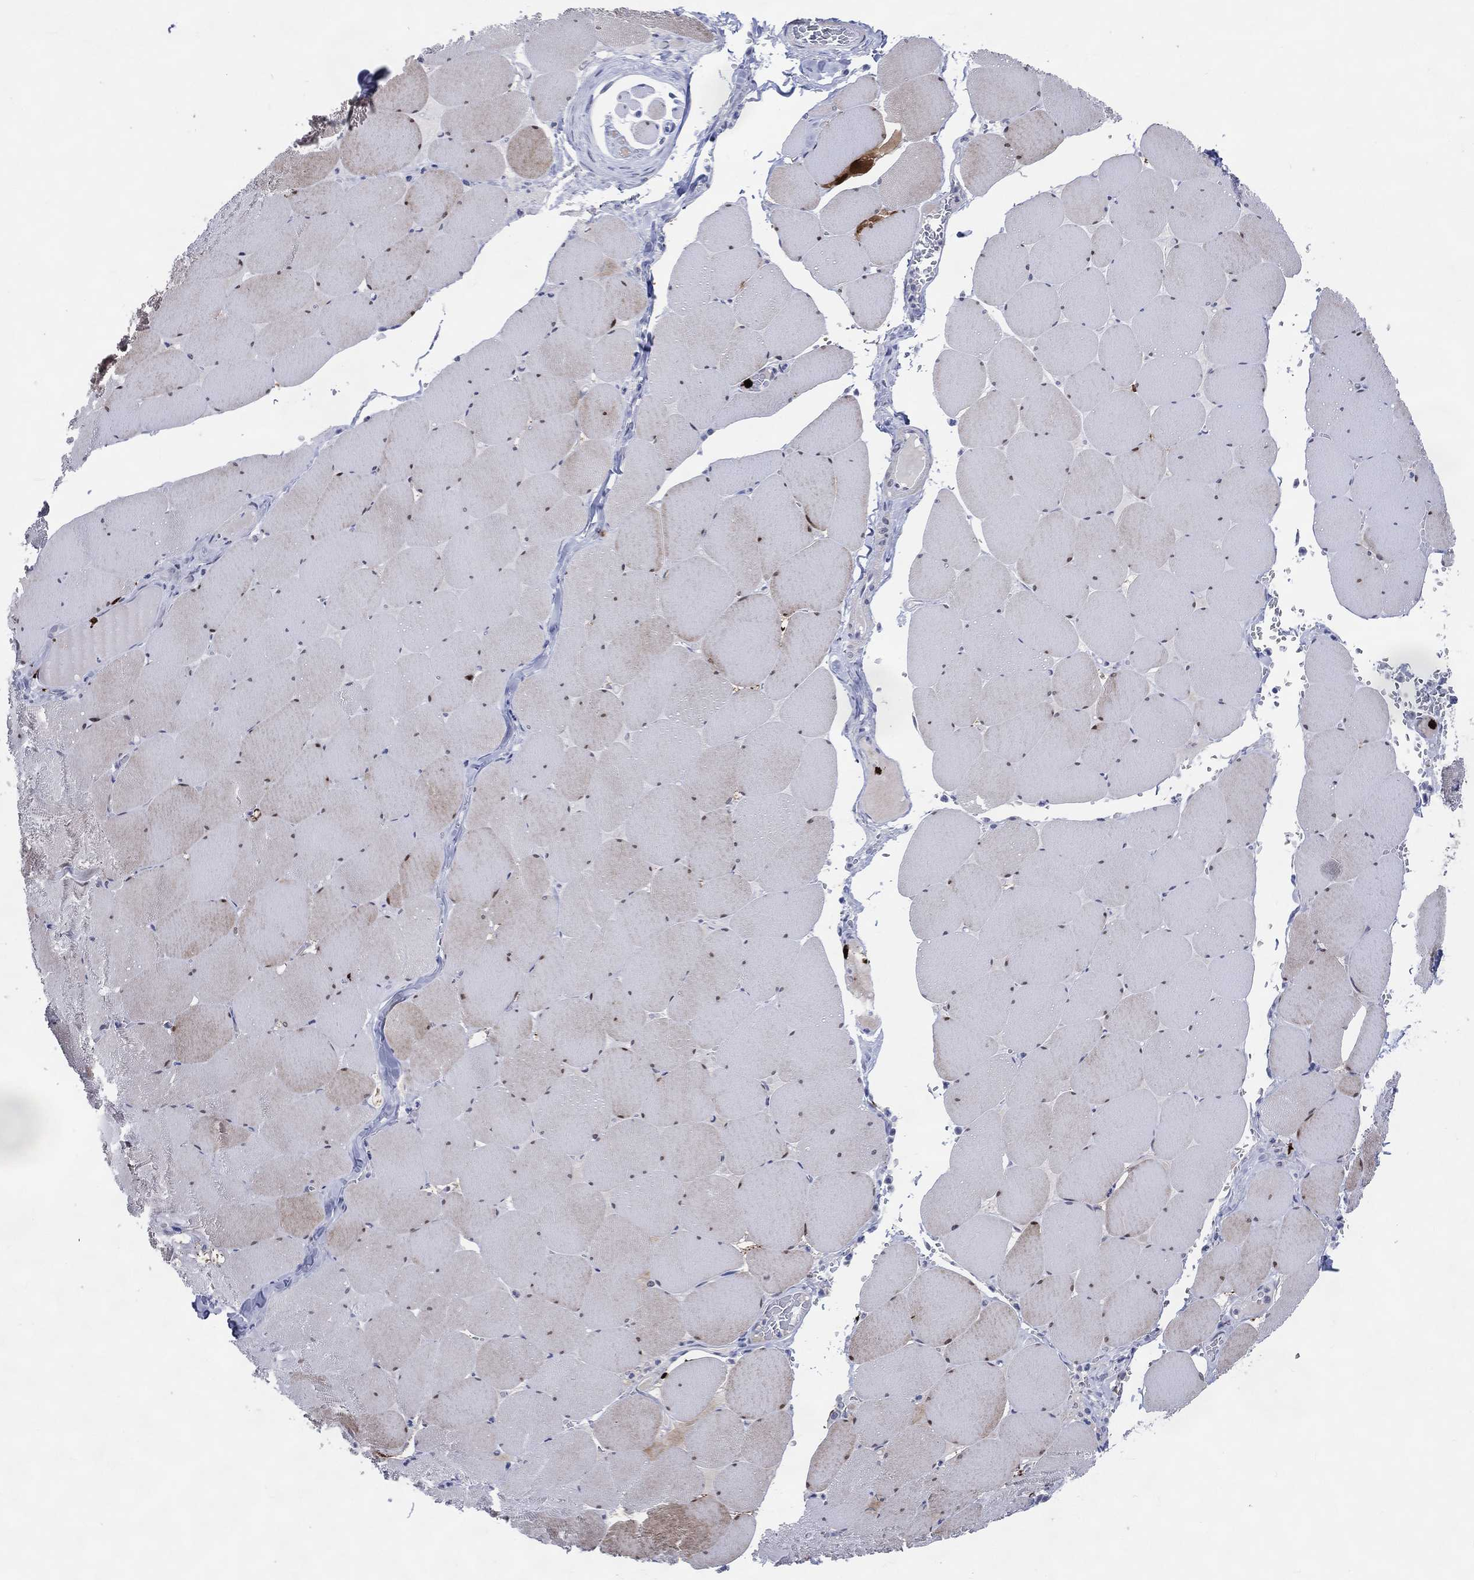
{"staining": {"intensity": "weak", "quantity": "<25%", "location": "cytoplasmic/membranous"}, "tissue": "skeletal muscle", "cell_type": "Myocytes", "image_type": "normal", "snomed": [{"axis": "morphology", "description": "Normal tissue, NOS"}, {"axis": "morphology", "description": "Malignant melanoma, Metastatic site"}, {"axis": "topography", "description": "Skeletal muscle"}], "caption": "Skeletal muscle stained for a protein using immunohistochemistry (IHC) exhibits no staining myocytes.", "gene": "CFAP58", "patient": {"sex": "male", "age": 50}}